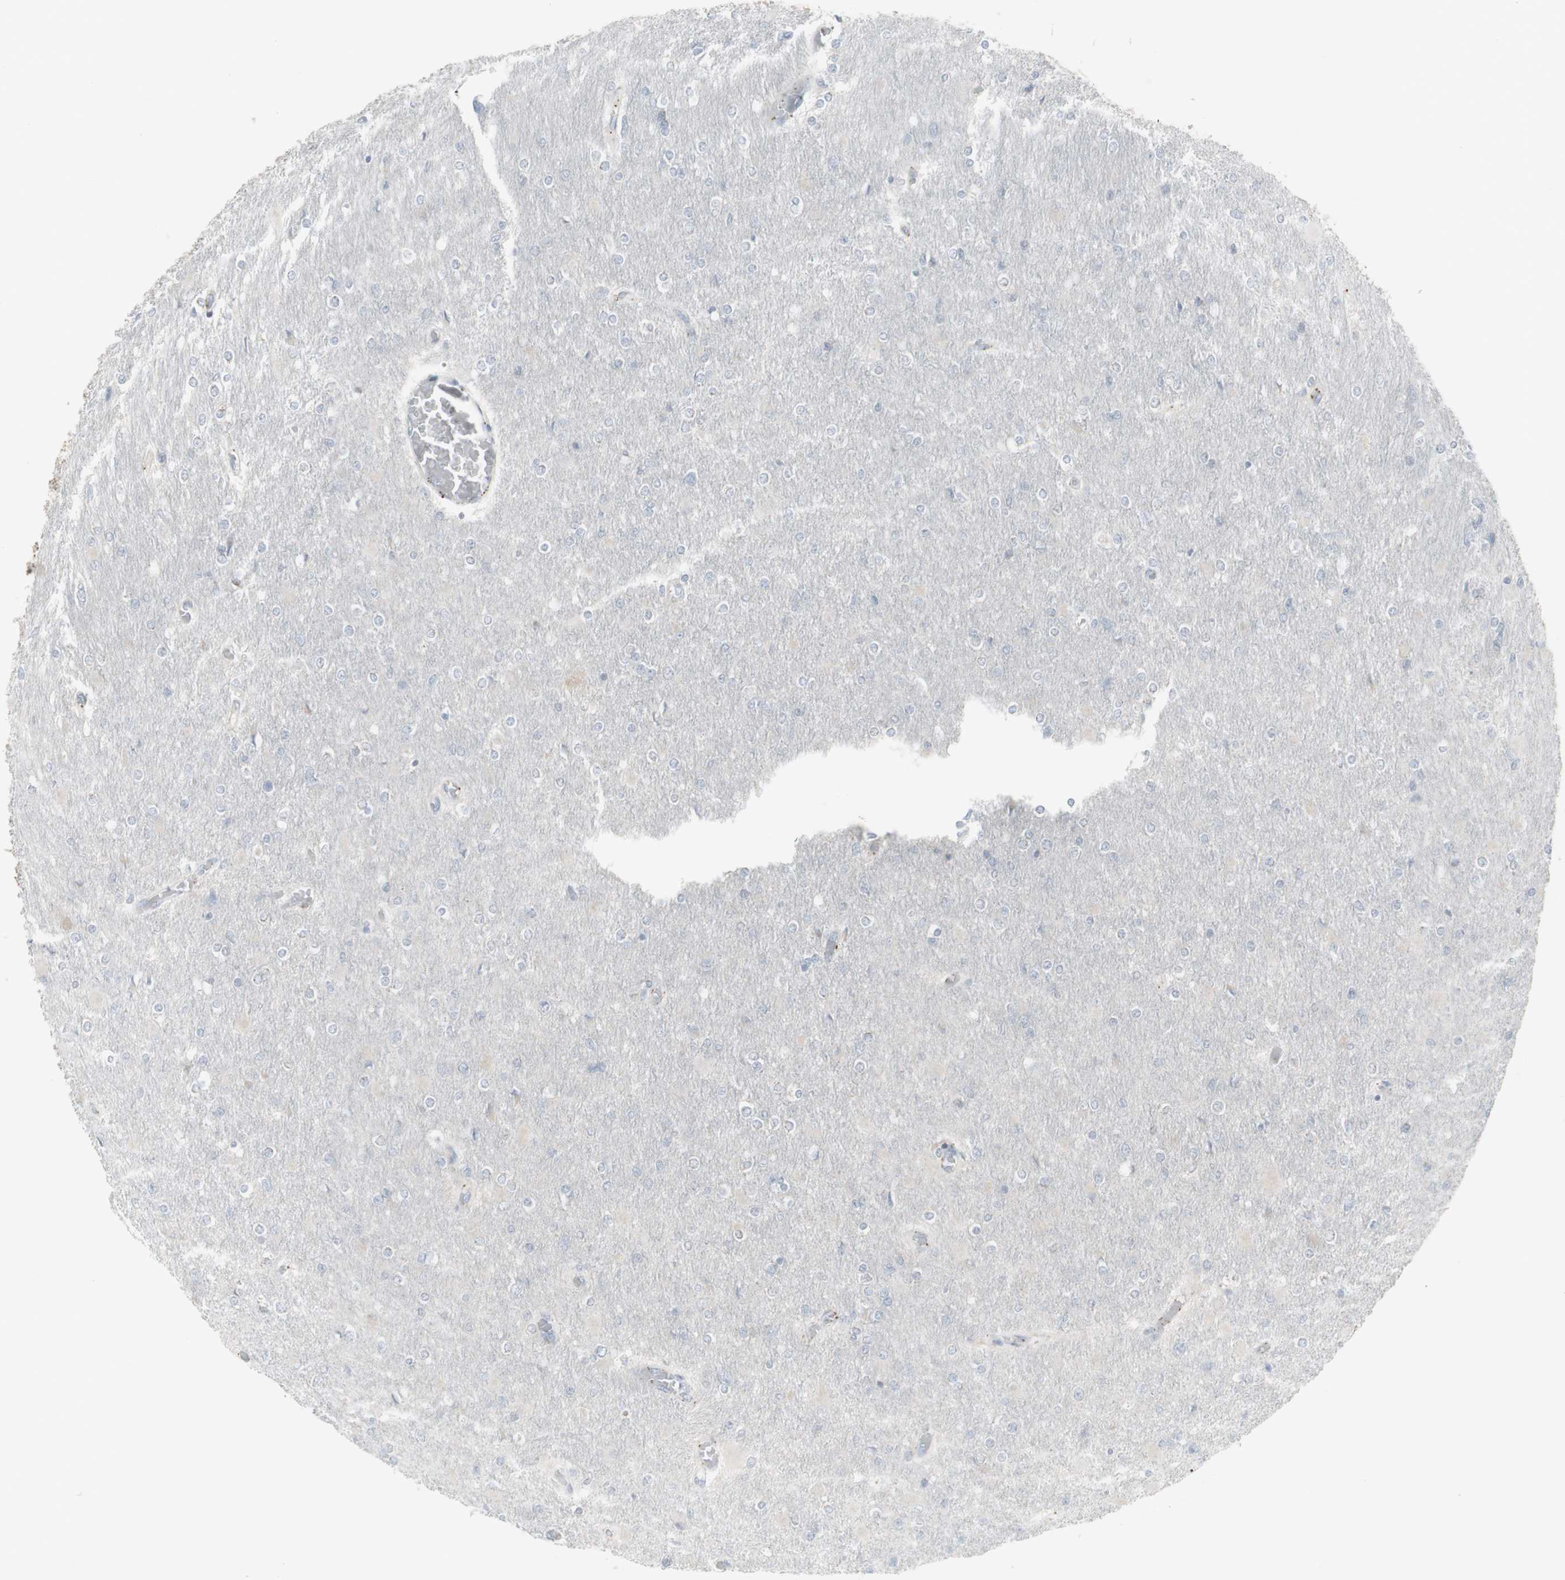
{"staining": {"intensity": "moderate", "quantity": "<25%", "location": "cytoplasmic/membranous"}, "tissue": "glioma", "cell_type": "Tumor cells", "image_type": "cancer", "snomed": [{"axis": "morphology", "description": "Glioma, malignant, High grade"}, {"axis": "topography", "description": "Cerebral cortex"}], "caption": "Moderate cytoplasmic/membranous staining is identified in approximately <25% of tumor cells in glioma. Using DAB (3,3'-diaminobenzidine) (brown) and hematoxylin (blue) stains, captured at high magnification using brightfield microscopy.", "gene": "GALNT6", "patient": {"sex": "female", "age": 36}}